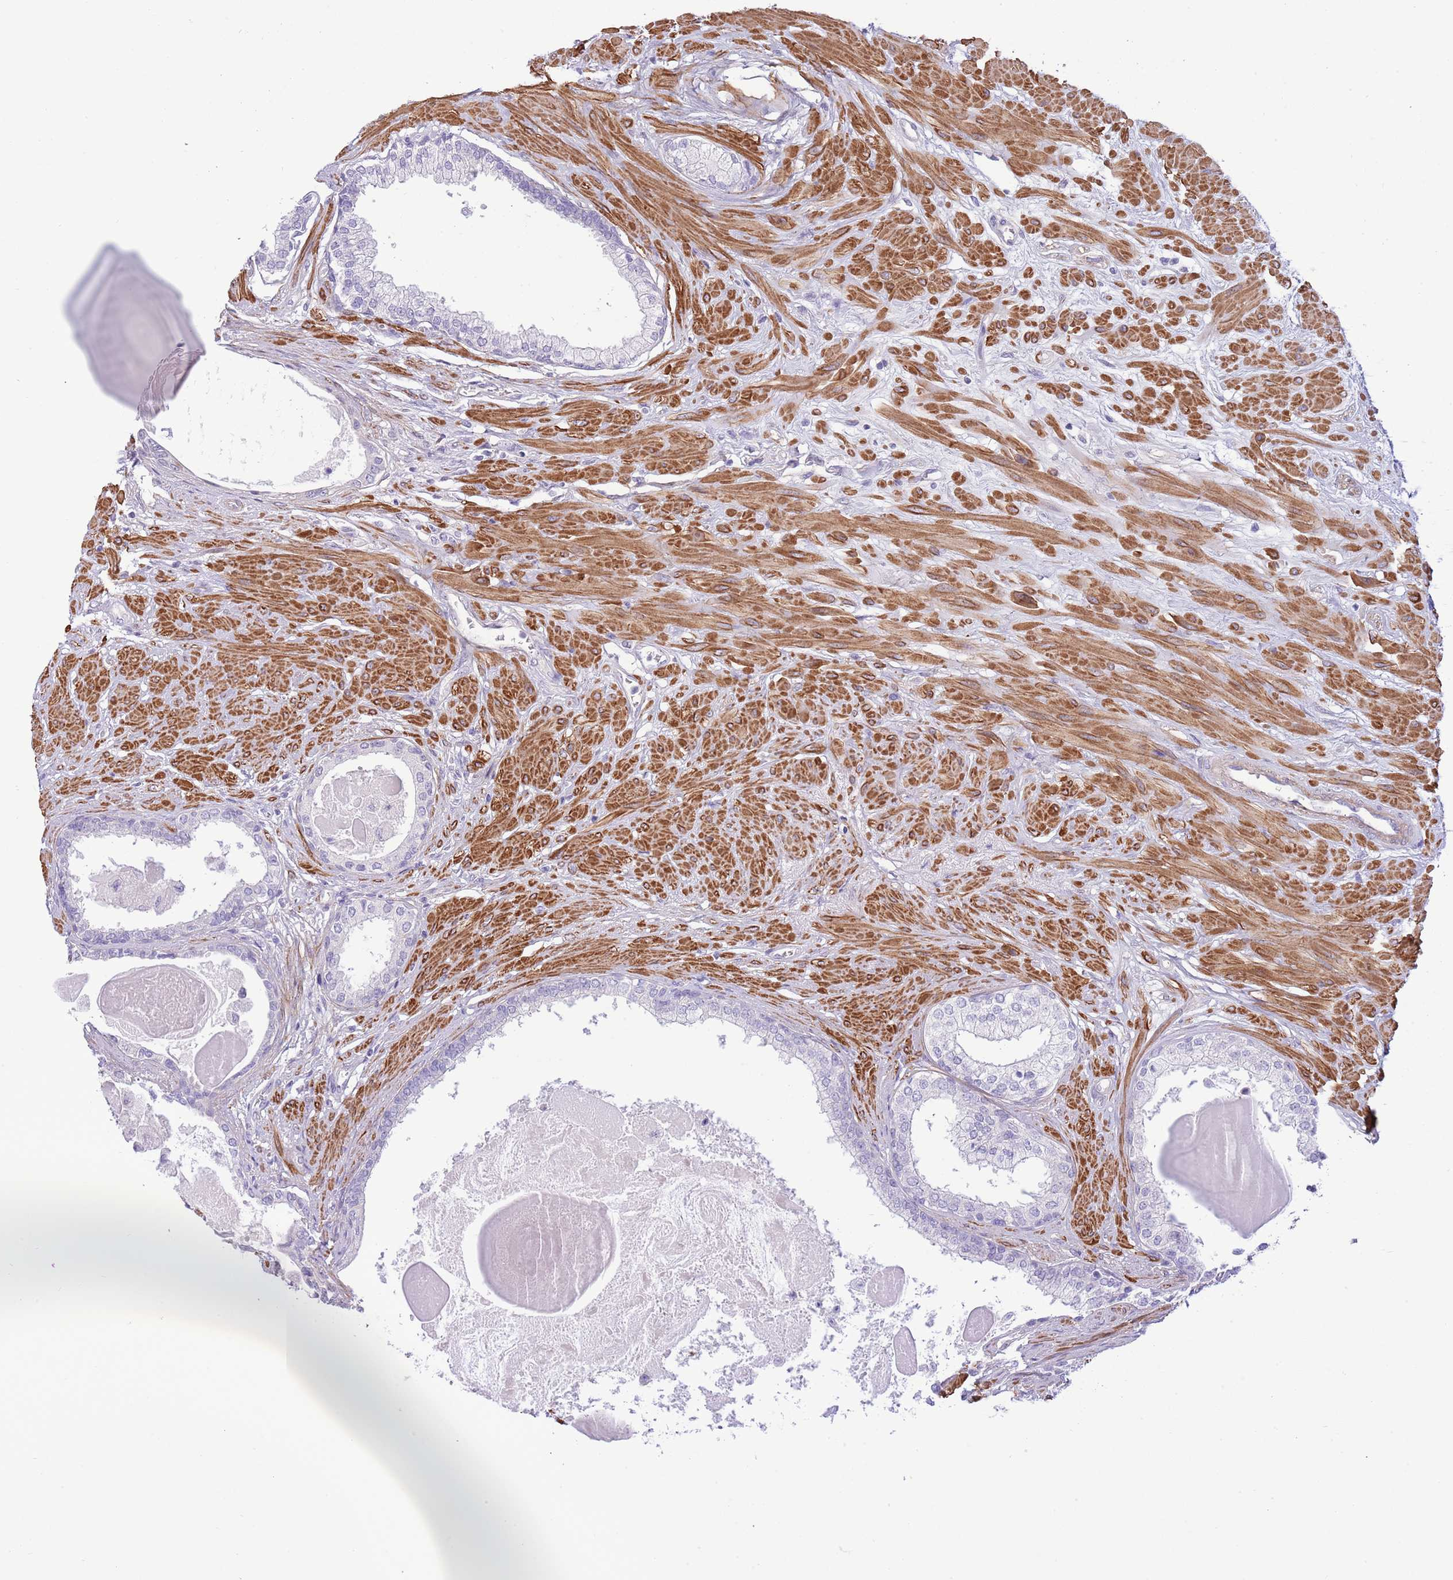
{"staining": {"intensity": "negative", "quantity": "none", "location": "none"}, "tissue": "prostate", "cell_type": "Glandular cells", "image_type": "normal", "snomed": [{"axis": "morphology", "description": "Normal tissue, NOS"}, {"axis": "topography", "description": "Prostate"}], "caption": "This is a photomicrograph of immunohistochemistry staining of unremarkable prostate, which shows no expression in glandular cells. The staining is performed using DAB (3,3'-diaminobenzidine) brown chromogen with nuclei counter-stained in using hematoxylin.", "gene": "ZC4H2", "patient": {"sex": "male", "age": 57}}